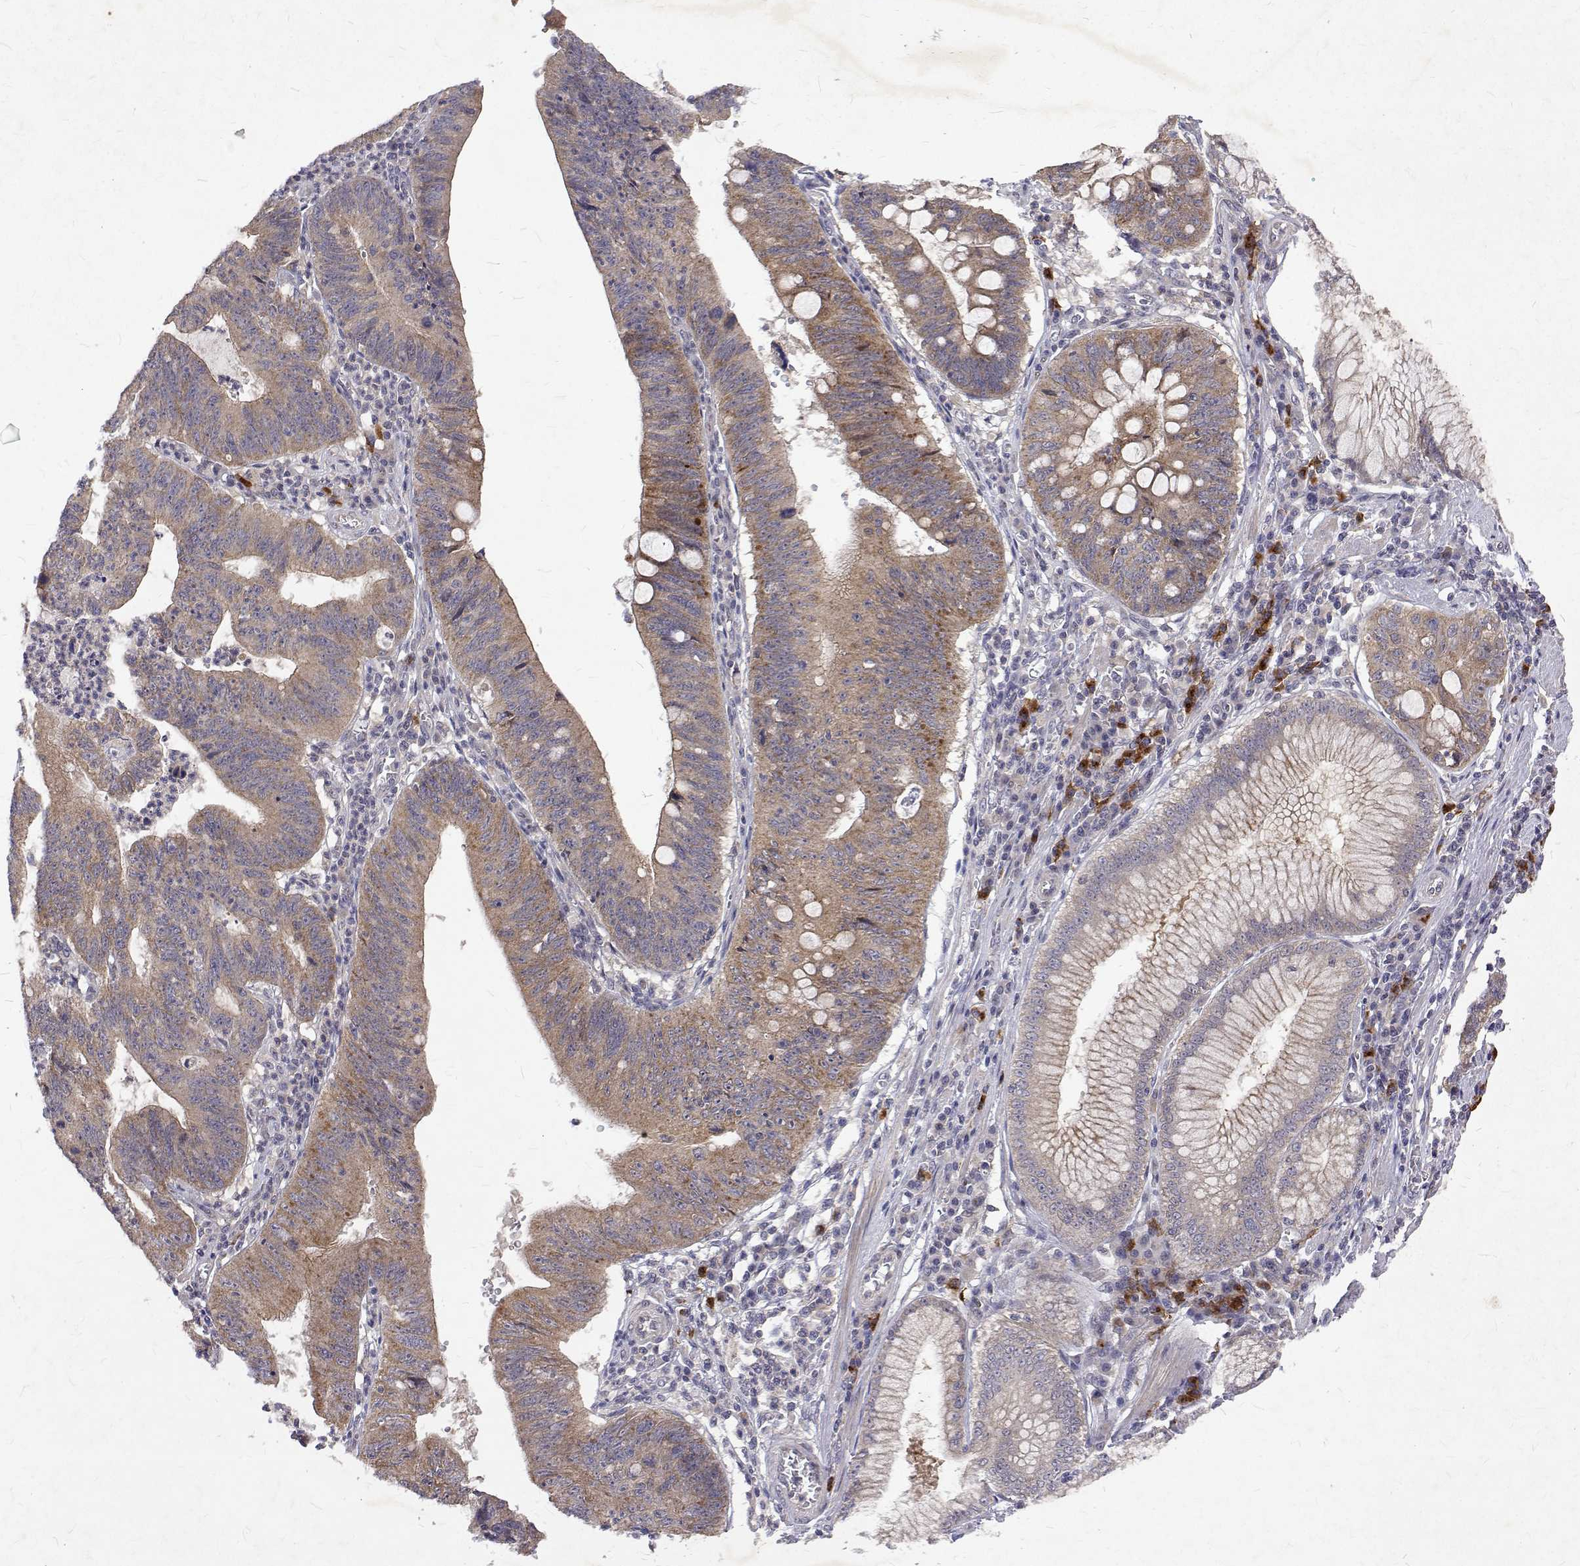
{"staining": {"intensity": "moderate", "quantity": ">75%", "location": "cytoplasmic/membranous"}, "tissue": "stomach cancer", "cell_type": "Tumor cells", "image_type": "cancer", "snomed": [{"axis": "morphology", "description": "Adenocarcinoma, NOS"}, {"axis": "topography", "description": "Stomach"}], "caption": "High-magnification brightfield microscopy of stomach cancer (adenocarcinoma) stained with DAB (brown) and counterstained with hematoxylin (blue). tumor cells exhibit moderate cytoplasmic/membranous staining is identified in about>75% of cells. The protein of interest is stained brown, and the nuclei are stained in blue (DAB IHC with brightfield microscopy, high magnification).", "gene": "ALKBH8", "patient": {"sex": "male", "age": 59}}